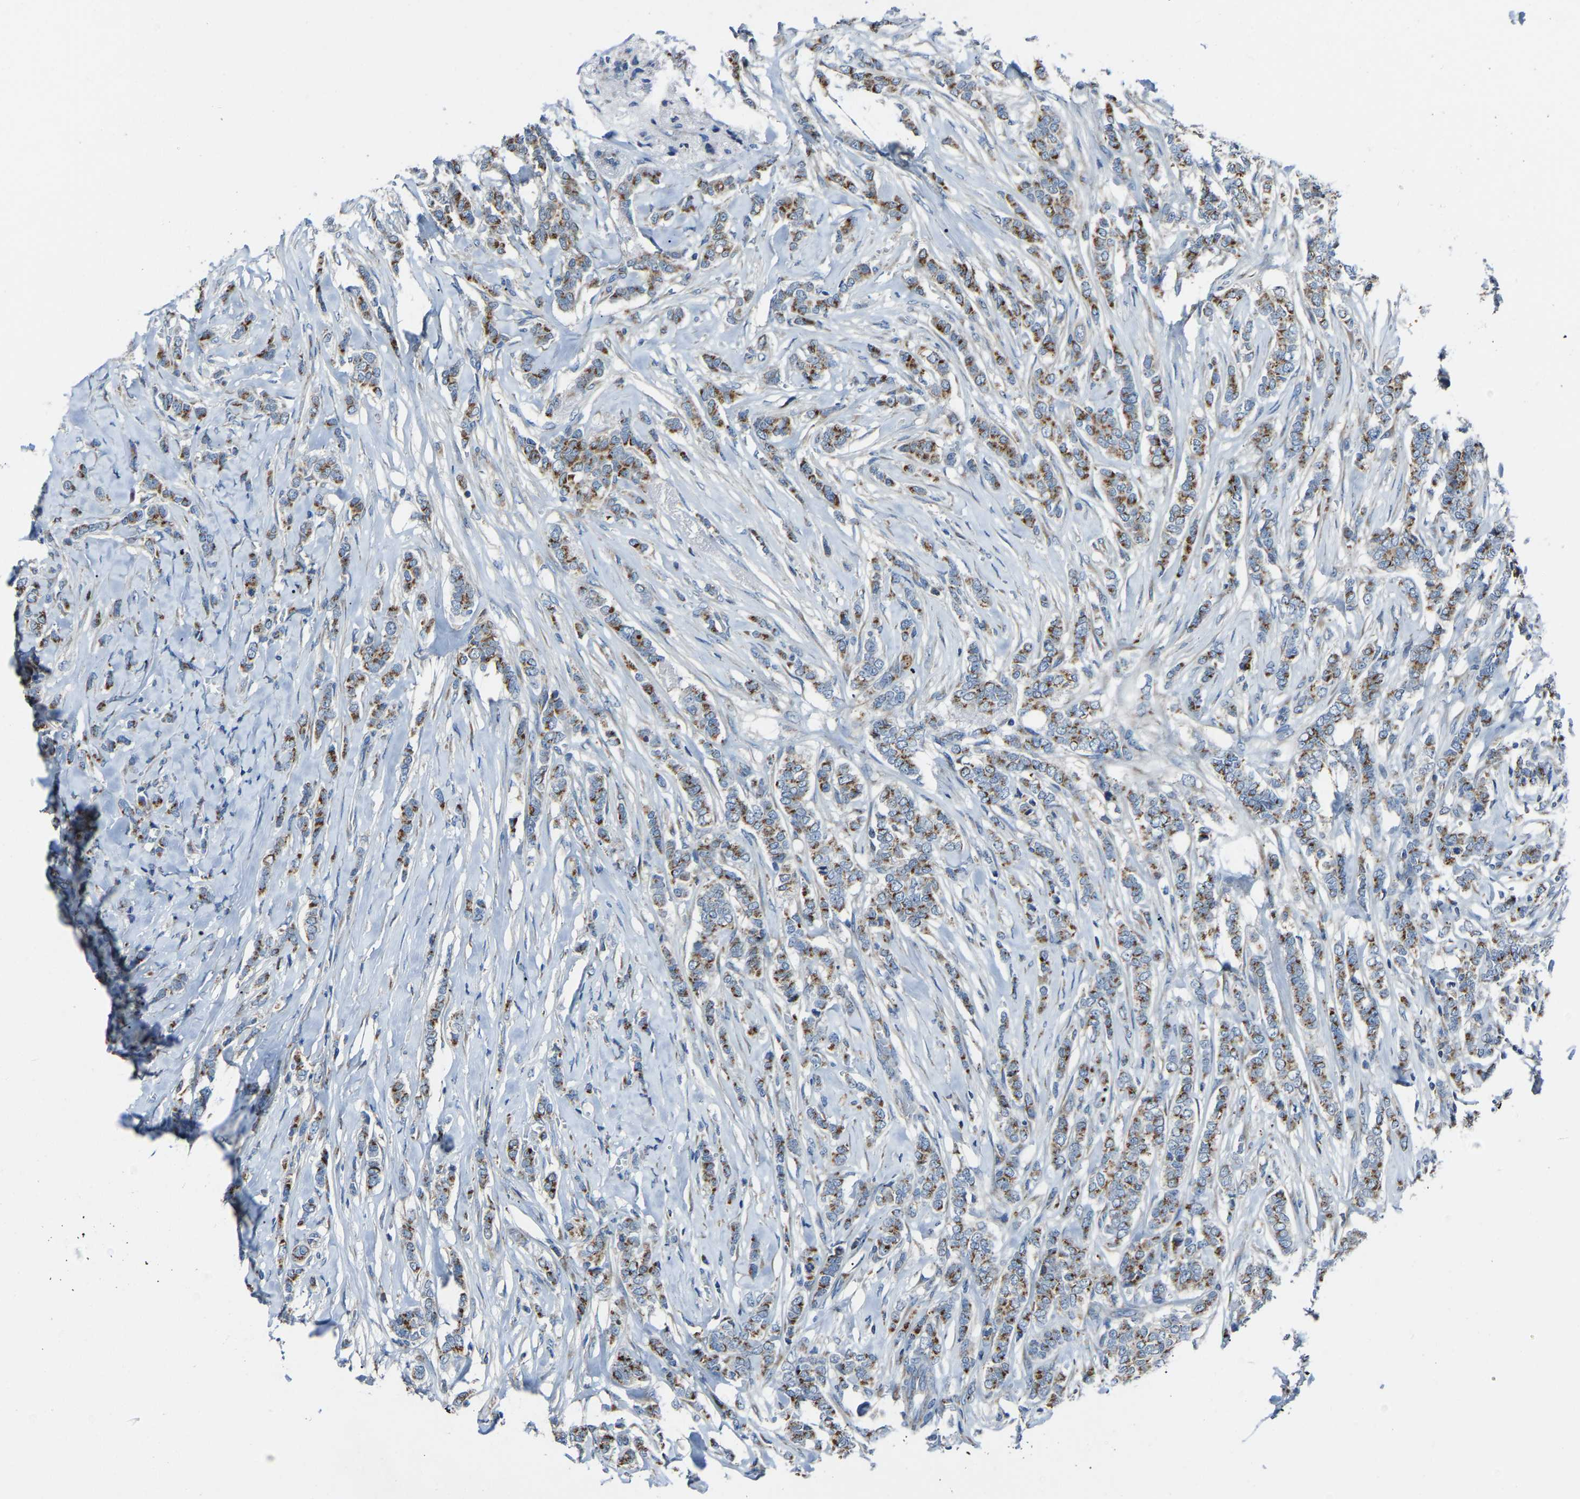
{"staining": {"intensity": "moderate", "quantity": ">75%", "location": "cytoplasmic/membranous"}, "tissue": "breast cancer", "cell_type": "Tumor cells", "image_type": "cancer", "snomed": [{"axis": "morphology", "description": "Lobular carcinoma"}, {"axis": "topography", "description": "Skin"}, {"axis": "topography", "description": "Breast"}], "caption": "Immunohistochemical staining of human breast cancer reveals medium levels of moderate cytoplasmic/membranous positivity in approximately >75% of tumor cells. The staining is performed using DAB brown chromogen to label protein expression. The nuclei are counter-stained blue using hematoxylin.", "gene": "CANT1", "patient": {"sex": "female", "age": 46}}